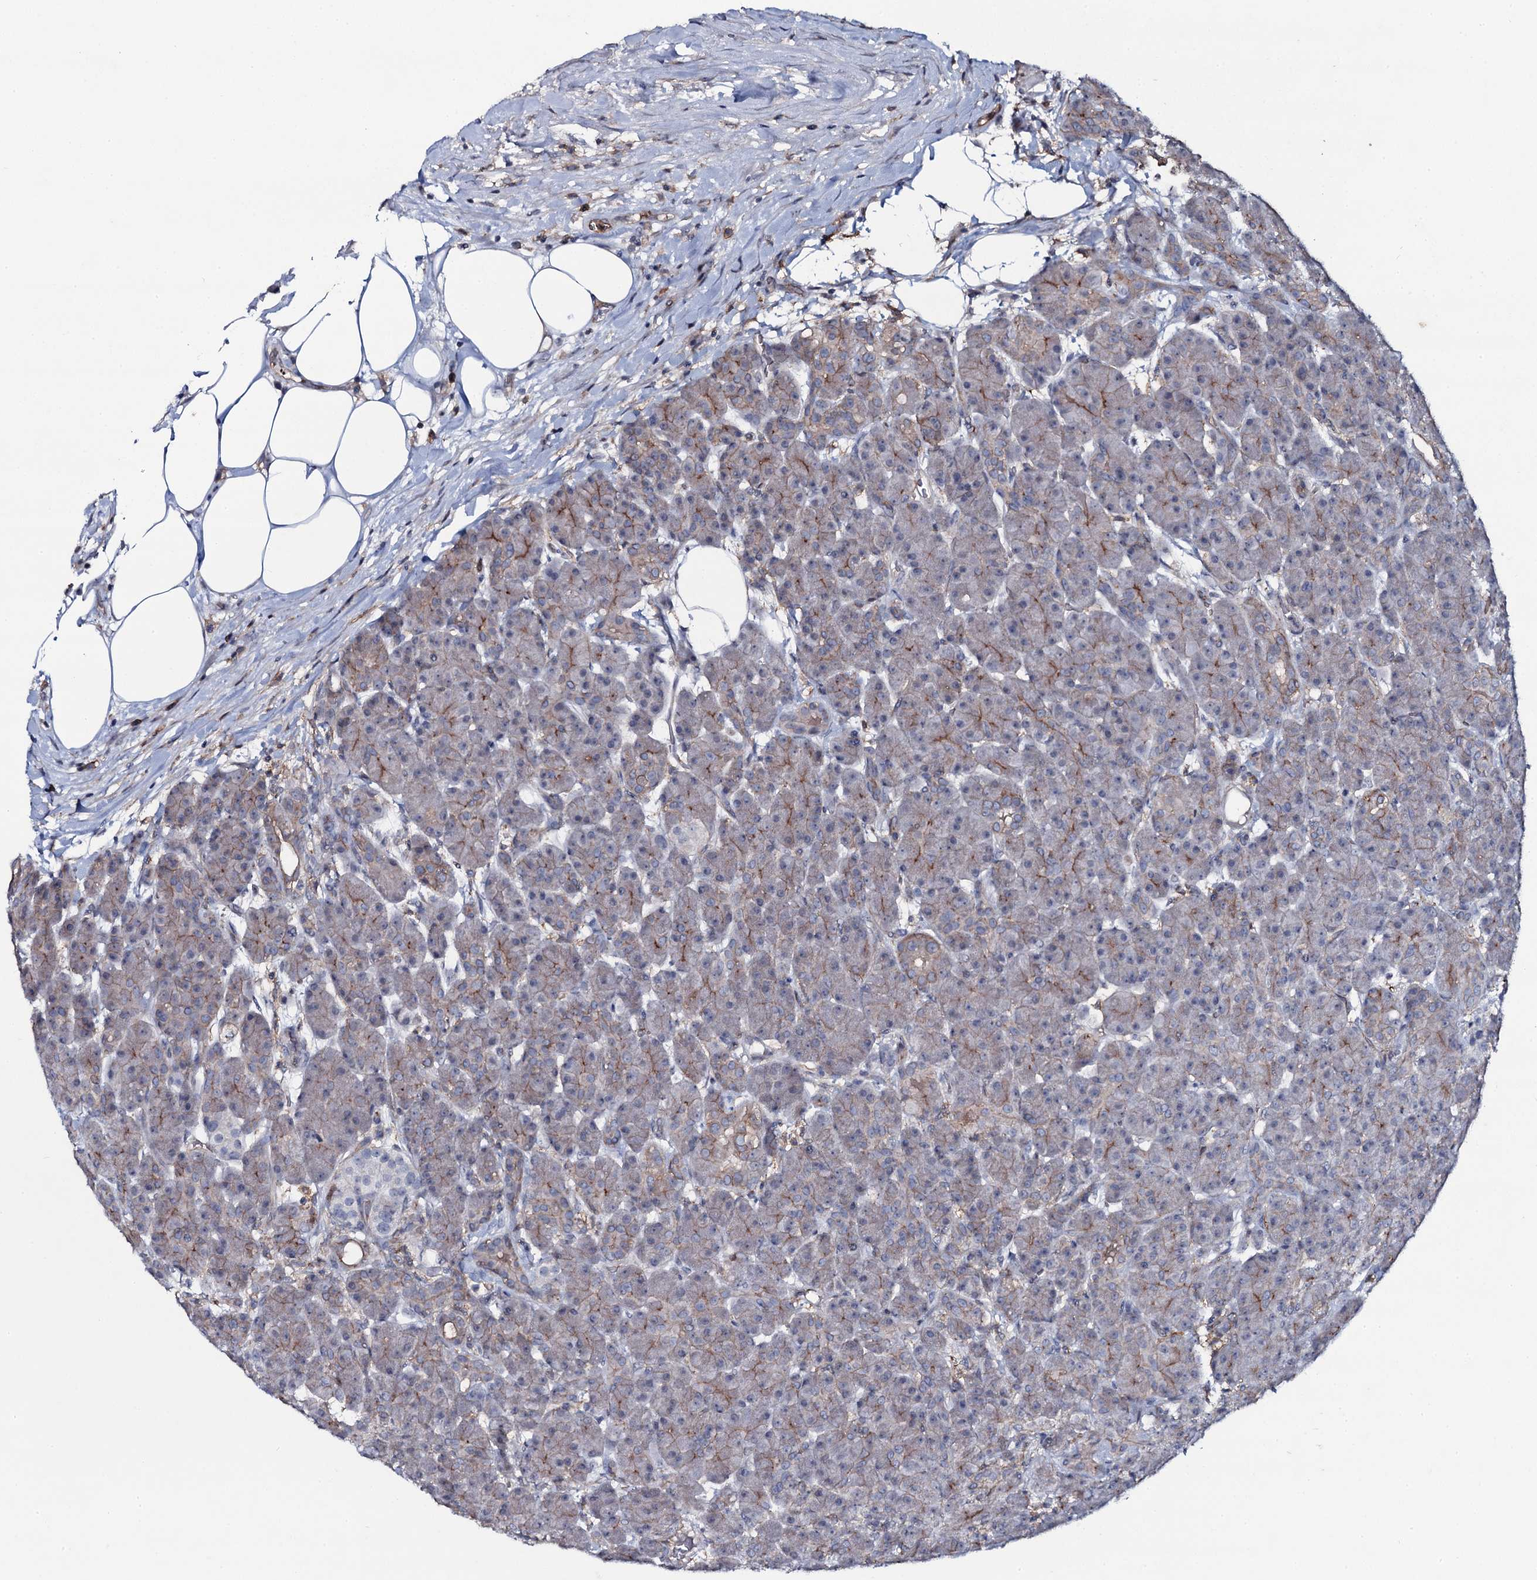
{"staining": {"intensity": "moderate", "quantity": "25%-75%", "location": "cytoplasmic/membranous"}, "tissue": "pancreas", "cell_type": "Exocrine glandular cells", "image_type": "normal", "snomed": [{"axis": "morphology", "description": "Normal tissue, NOS"}, {"axis": "topography", "description": "Pancreas"}], "caption": "Exocrine glandular cells reveal medium levels of moderate cytoplasmic/membranous expression in approximately 25%-75% of cells in unremarkable pancreas.", "gene": "SNAP23", "patient": {"sex": "male", "age": 63}}